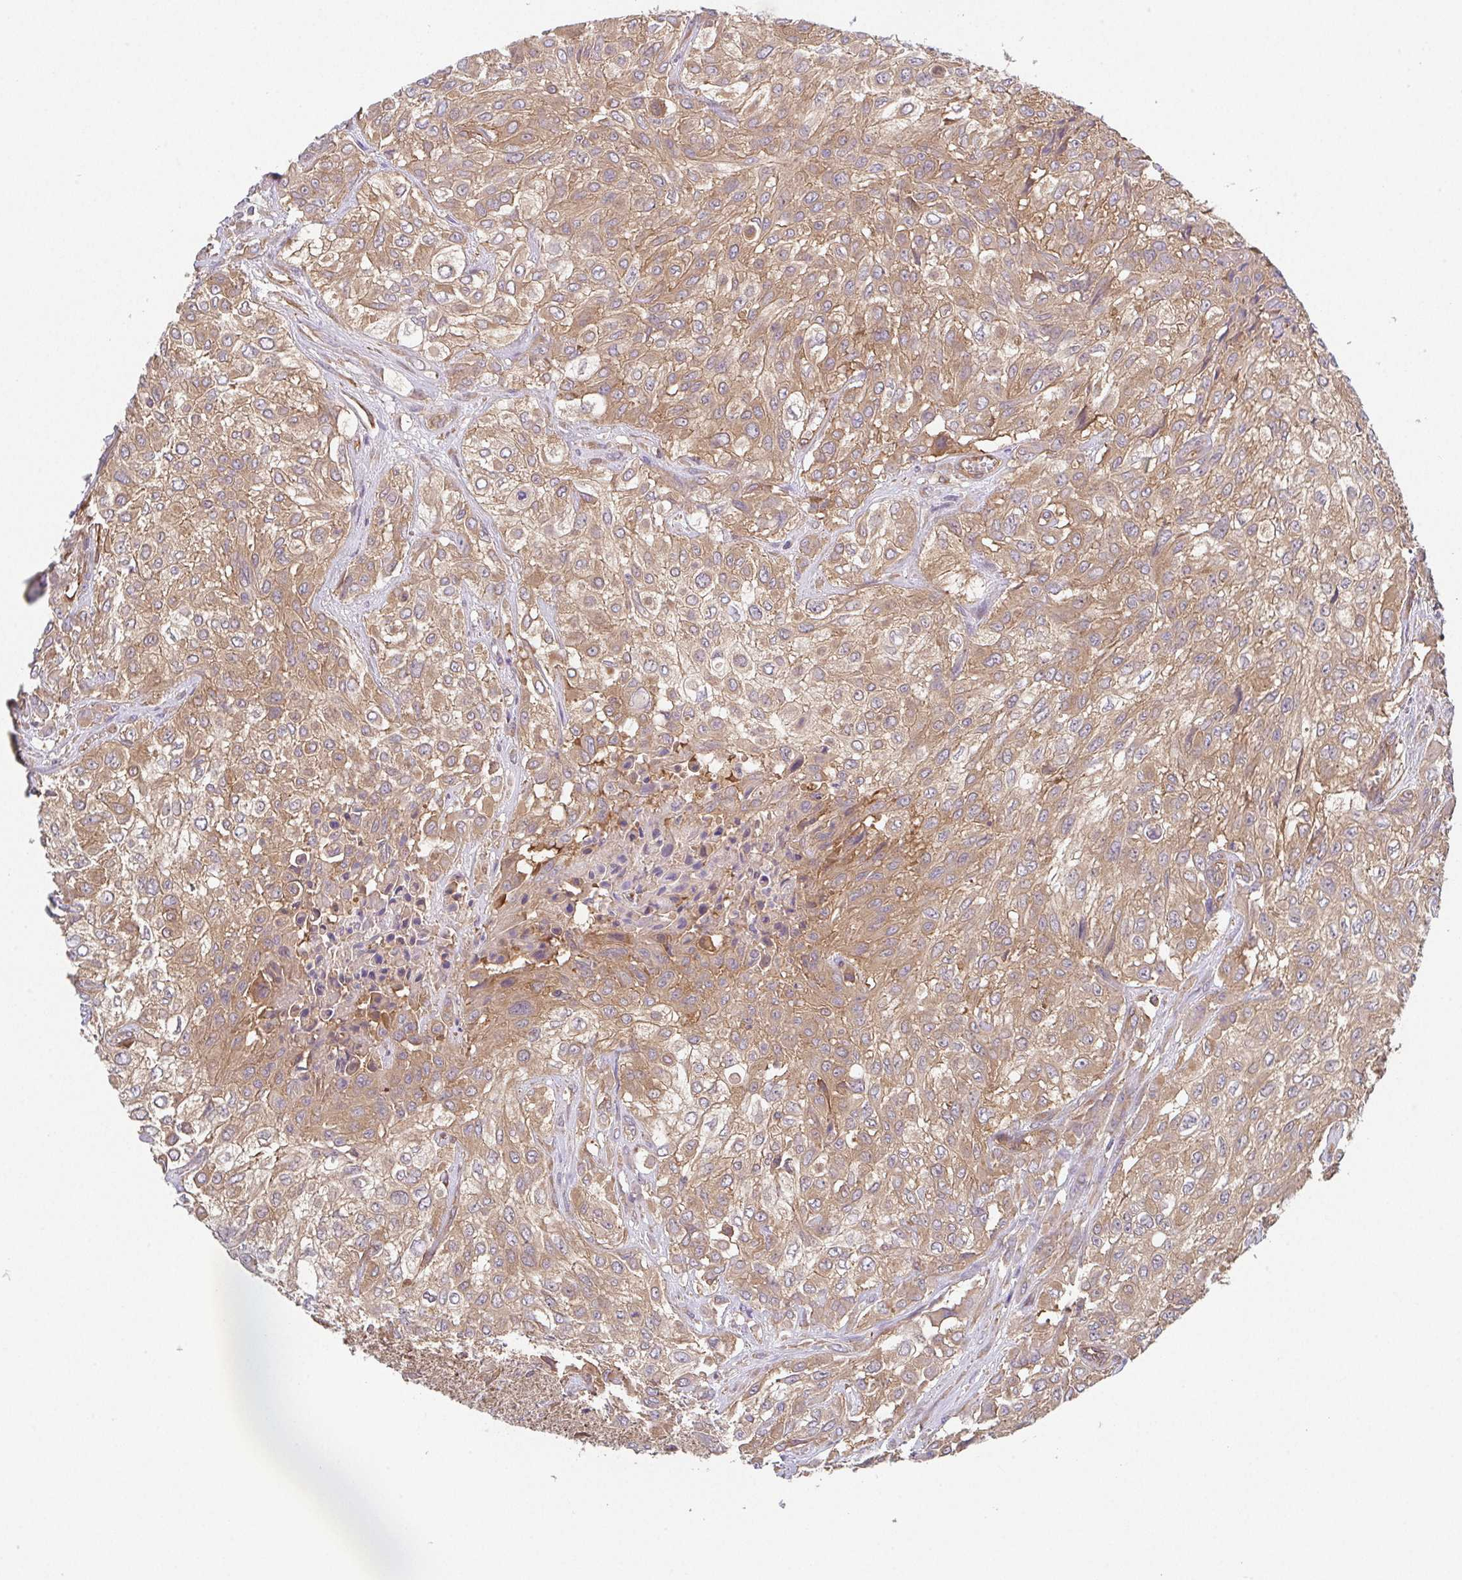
{"staining": {"intensity": "moderate", "quantity": ">75%", "location": "cytoplasmic/membranous"}, "tissue": "urothelial cancer", "cell_type": "Tumor cells", "image_type": "cancer", "snomed": [{"axis": "morphology", "description": "Urothelial carcinoma, High grade"}, {"axis": "topography", "description": "Urinary bladder"}], "caption": "High-magnification brightfield microscopy of high-grade urothelial carcinoma stained with DAB (brown) and counterstained with hematoxylin (blue). tumor cells exhibit moderate cytoplasmic/membranous positivity is seen in about>75% of cells.", "gene": "TMEM229A", "patient": {"sex": "male", "age": 57}}